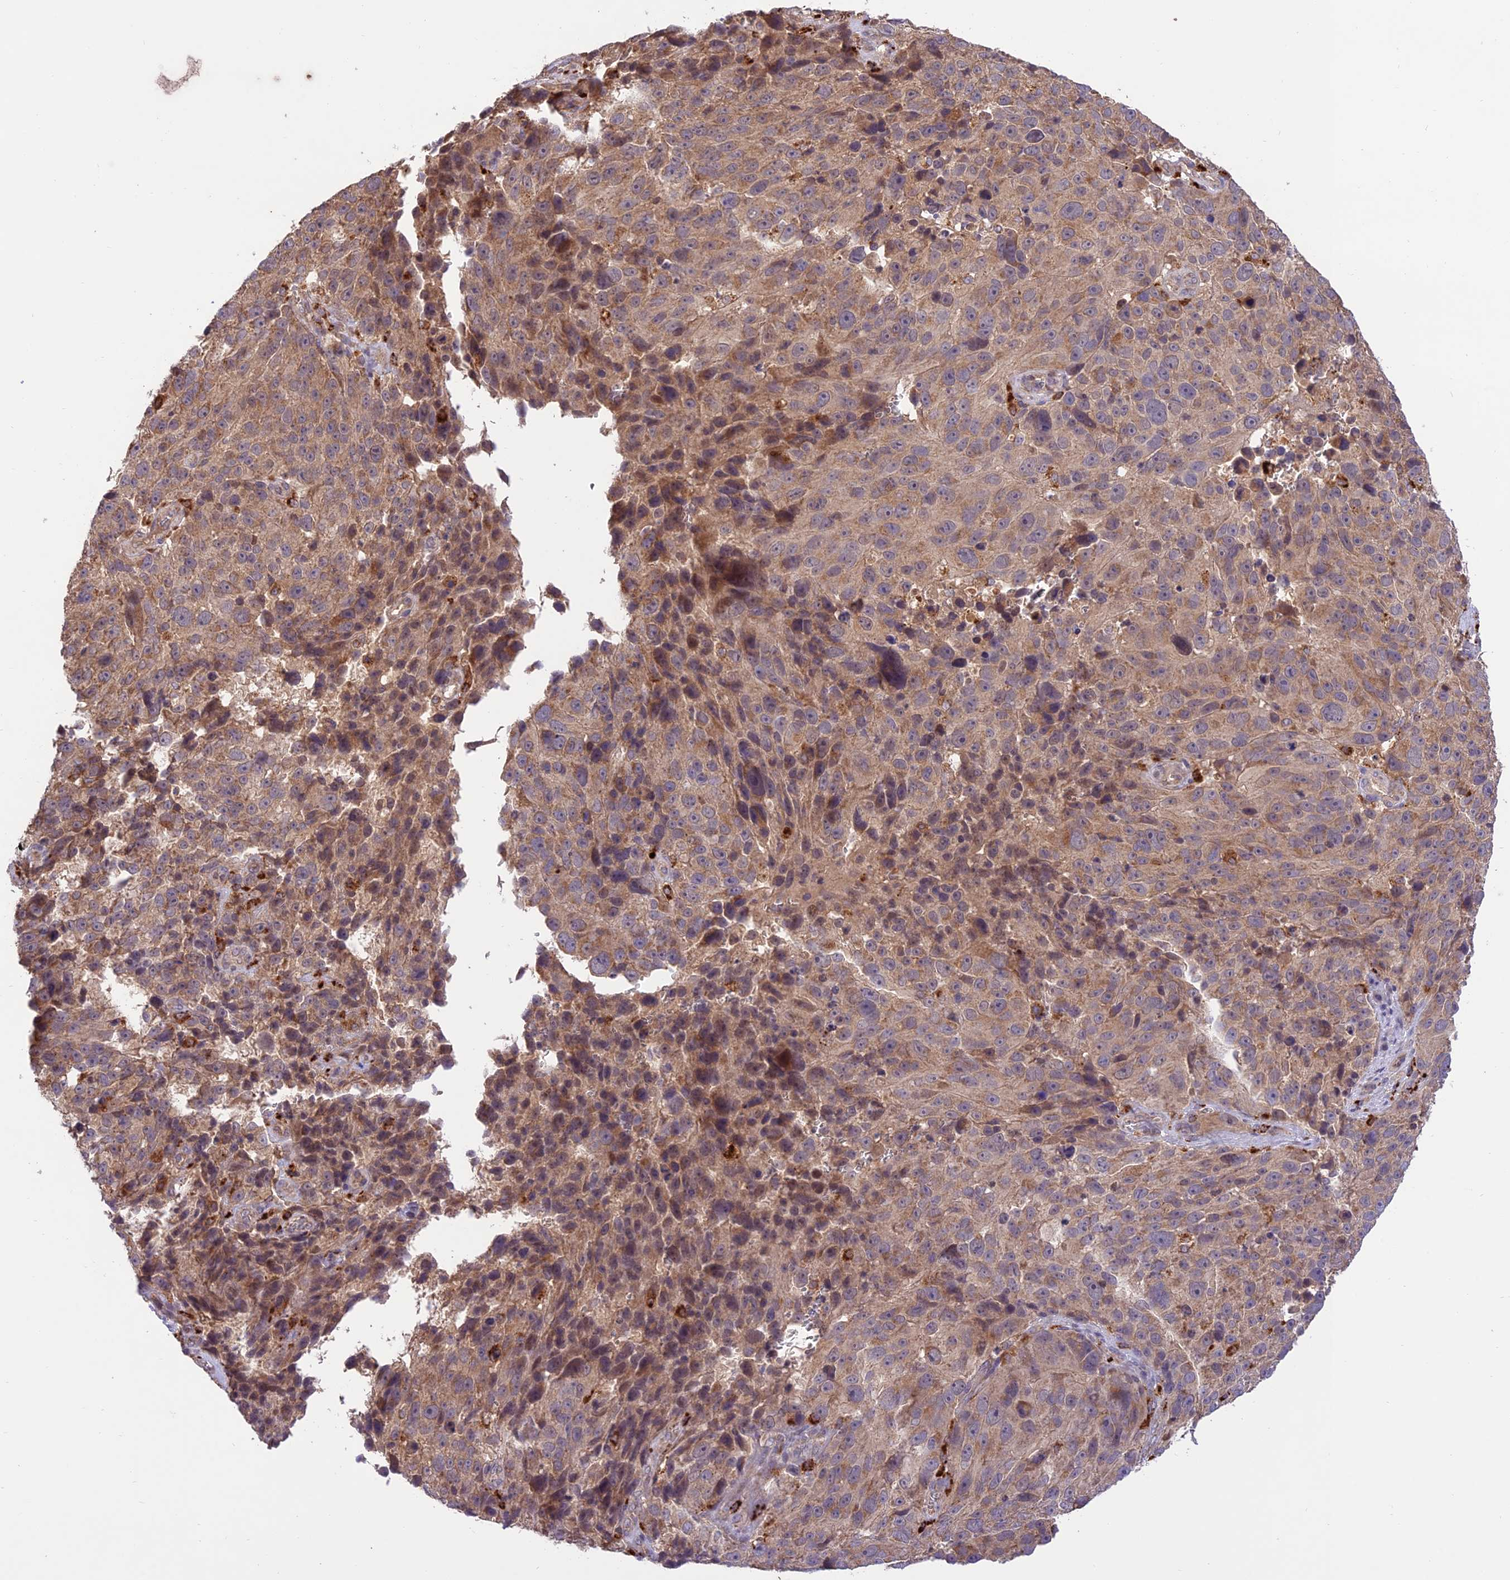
{"staining": {"intensity": "weak", "quantity": ">75%", "location": "cytoplasmic/membranous"}, "tissue": "melanoma", "cell_type": "Tumor cells", "image_type": "cancer", "snomed": [{"axis": "morphology", "description": "Malignant melanoma, NOS"}, {"axis": "topography", "description": "Skin"}], "caption": "Malignant melanoma stained with a protein marker displays weak staining in tumor cells.", "gene": "NDUFAF1", "patient": {"sex": "male", "age": 84}}